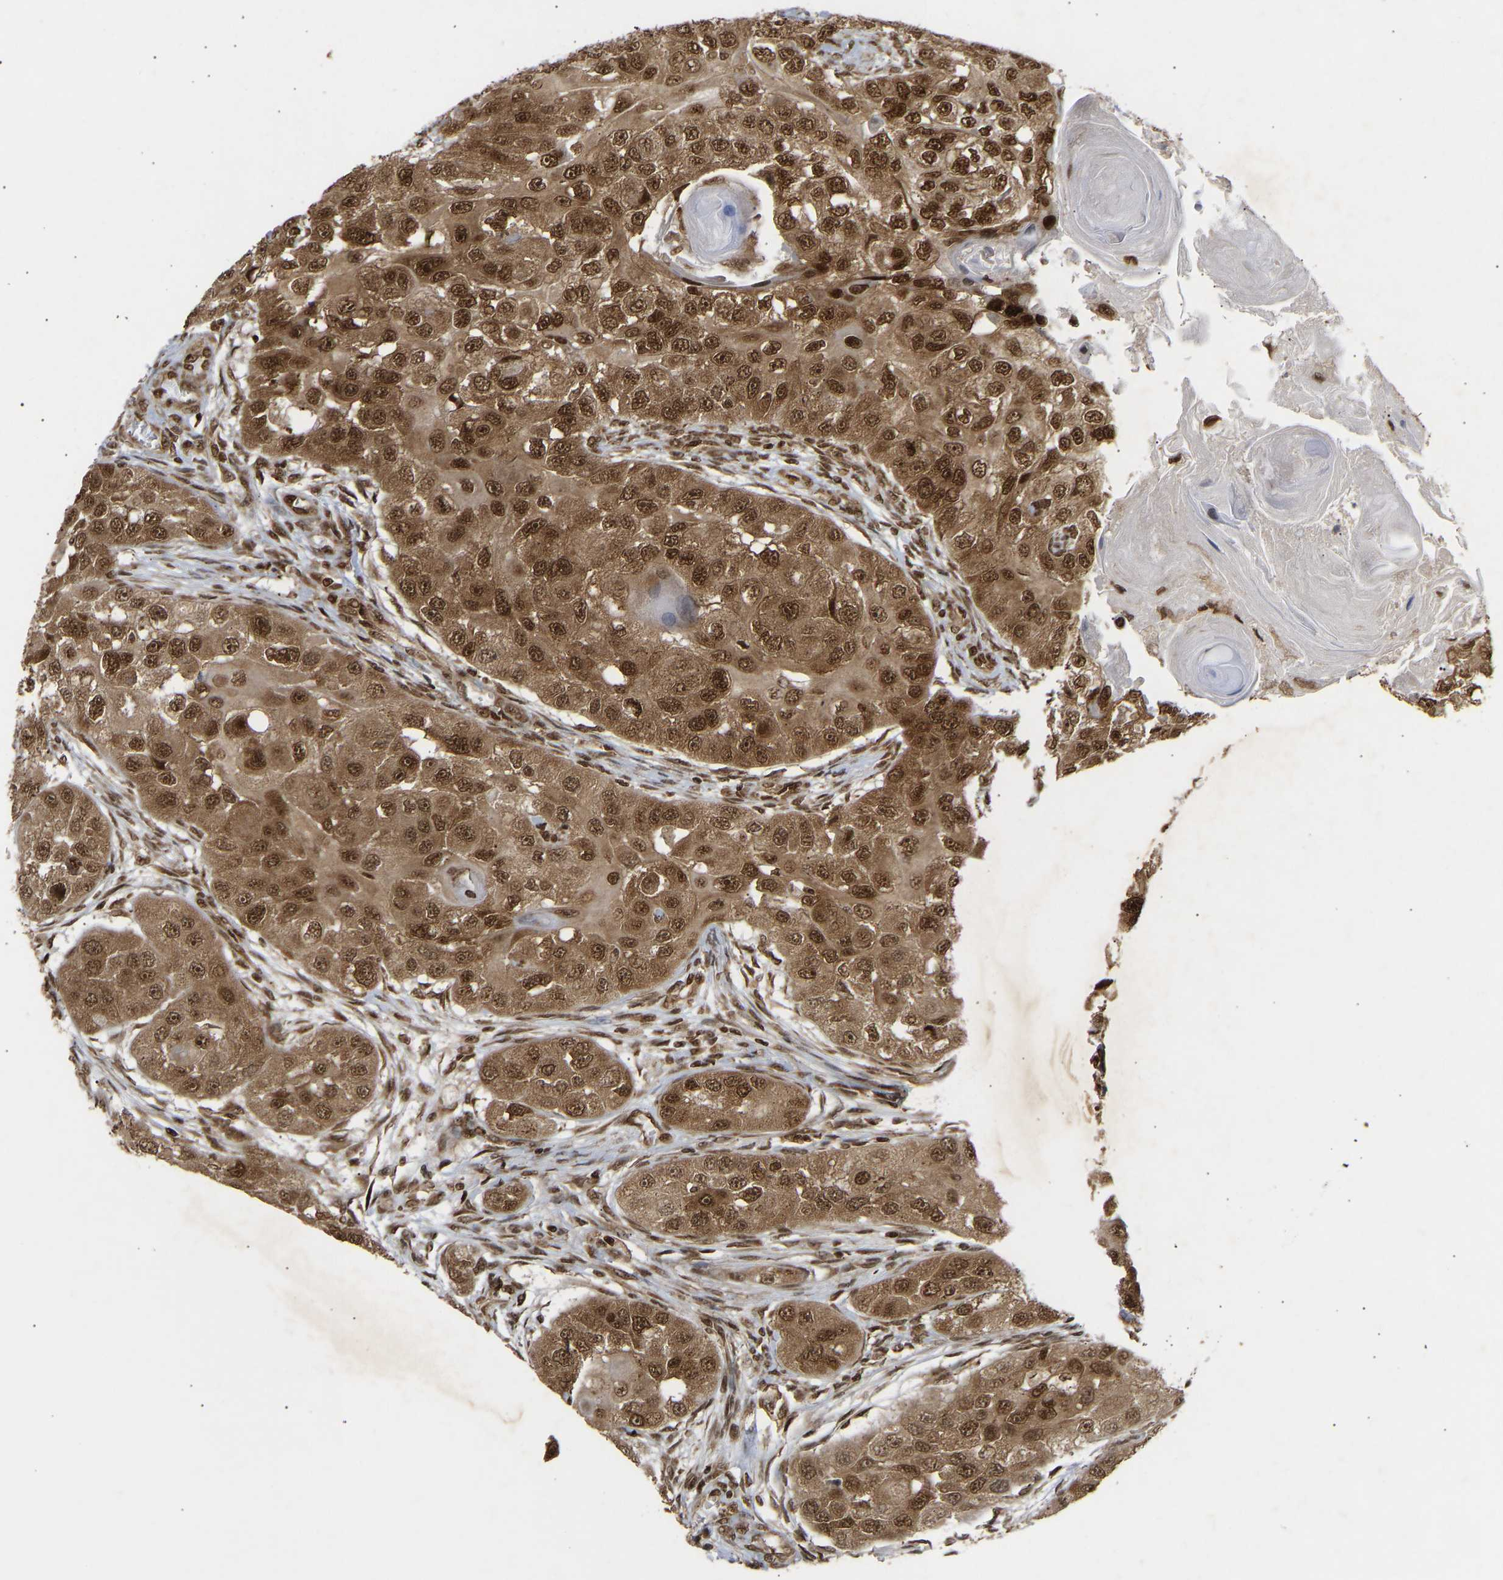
{"staining": {"intensity": "strong", "quantity": ">75%", "location": "cytoplasmic/membranous,nuclear"}, "tissue": "head and neck cancer", "cell_type": "Tumor cells", "image_type": "cancer", "snomed": [{"axis": "morphology", "description": "Normal tissue, NOS"}, {"axis": "morphology", "description": "Squamous cell carcinoma, NOS"}, {"axis": "topography", "description": "Skeletal muscle"}, {"axis": "topography", "description": "Head-Neck"}], "caption": "Squamous cell carcinoma (head and neck) tissue demonstrates strong cytoplasmic/membranous and nuclear expression in approximately >75% of tumor cells", "gene": "ALYREF", "patient": {"sex": "male", "age": 51}}